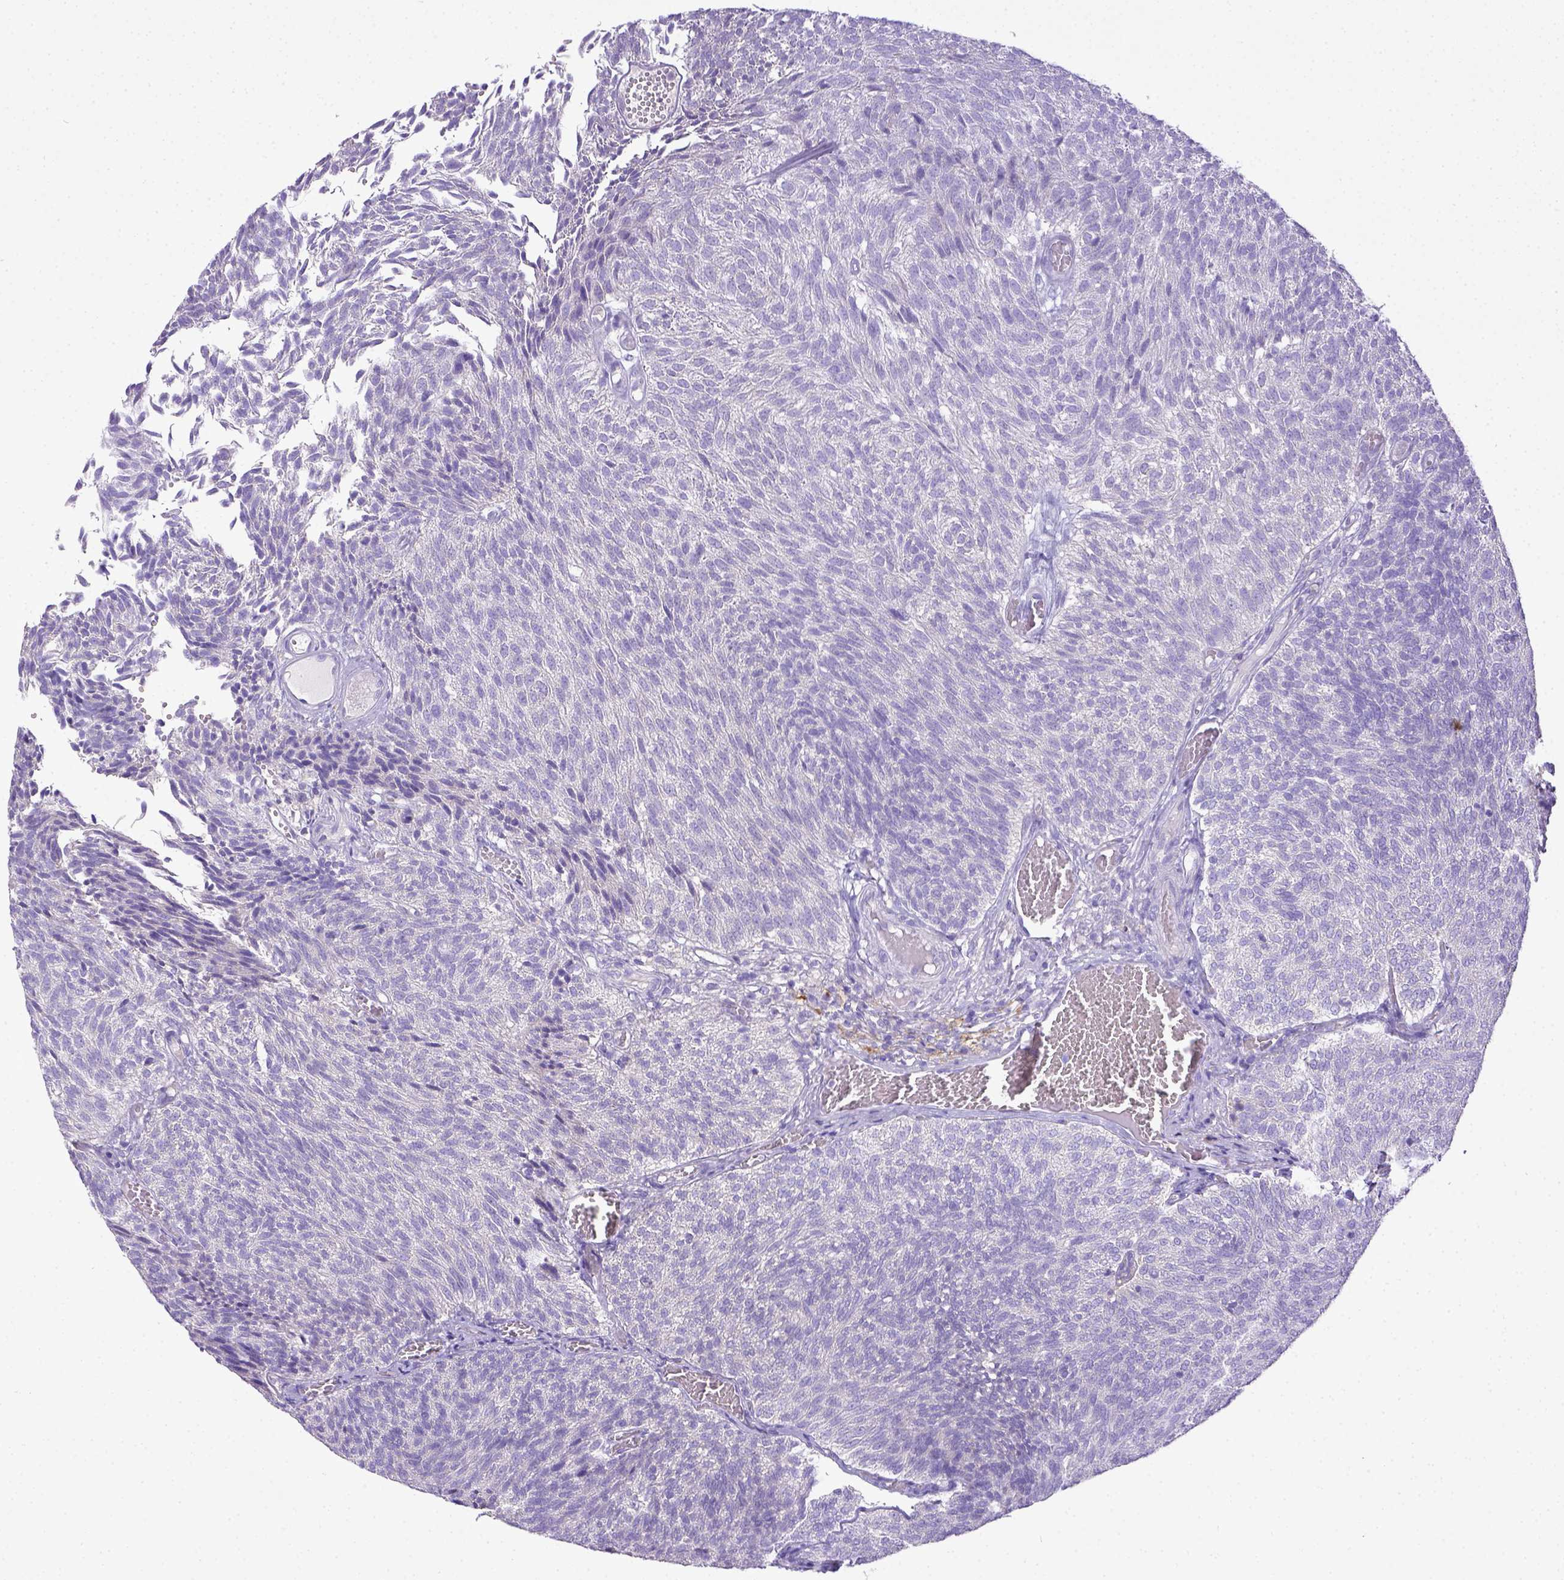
{"staining": {"intensity": "negative", "quantity": "none", "location": "none"}, "tissue": "urothelial cancer", "cell_type": "Tumor cells", "image_type": "cancer", "snomed": [{"axis": "morphology", "description": "Urothelial carcinoma, Low grade"}, {"axis": "topography", "description": "Urinary bladder"}], "caption": "Urothelial cancer was stained to show a protein in brown. There is no significant positivity in tumor cells.", "gene": "CD40", "patient": {"sex": "male", "age": 77}}